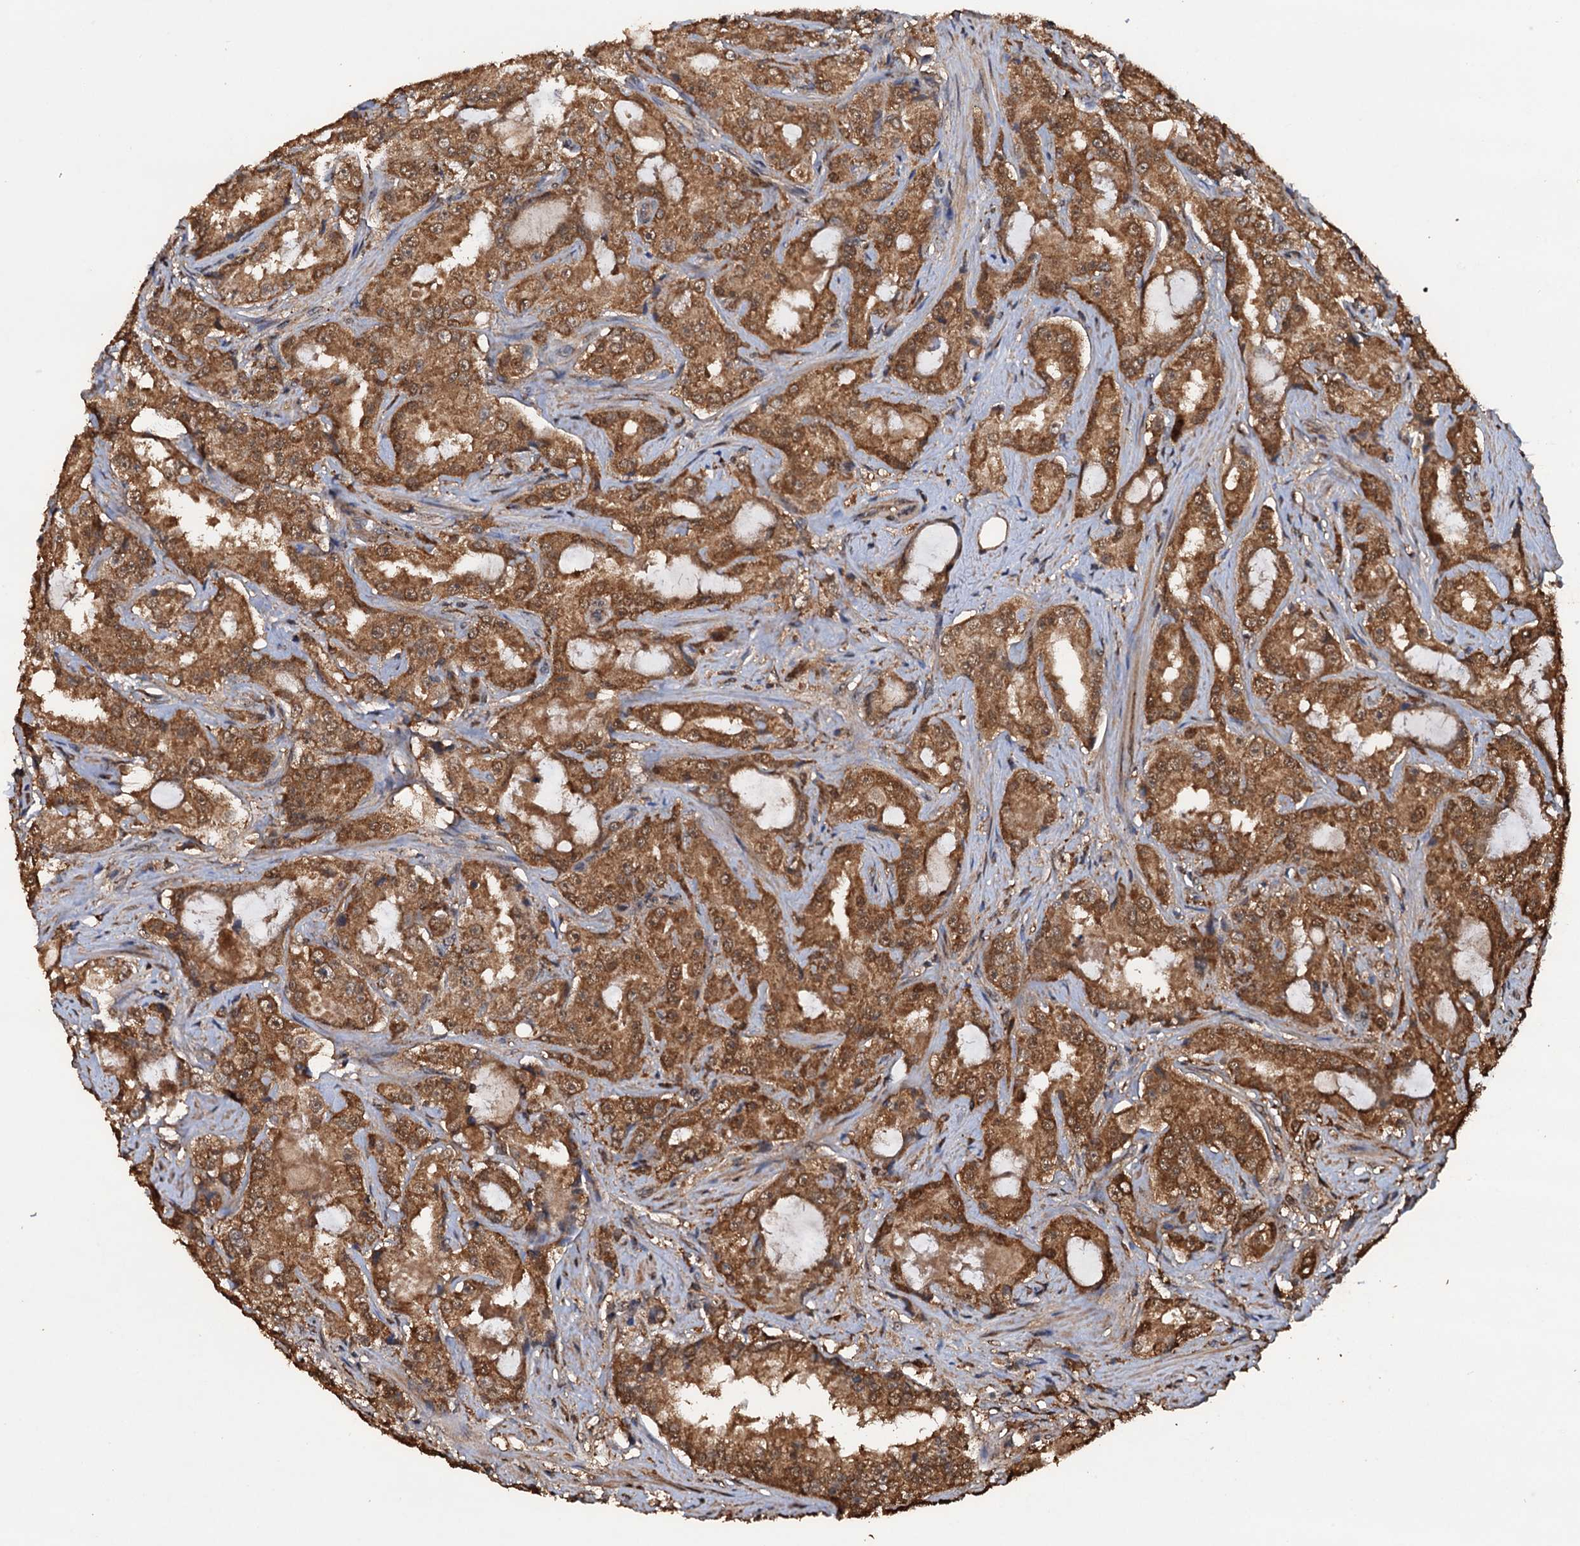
{"staining": {"intensity": "moderate", "quantity": ">75%", "location": "cytoplasmic/membranous,nuclear"}, "tissue": "prostate cancer", "cell_type": "Tumor cells", "image_type": "cancer", "snomed": [{"axis": "morphology", "description": "Adenocarcinoma, High grade"}, {"axis": "topography", "description": "Prostate"}], "caption": "Moderate cytoplasmic/membranous and nuclear positivity is present in approximately >75% of tumor cells in high-grade adenocarcinoma (prostate). The staining is performed using DAB brown chromogen to label protein expression. The nuclei are counter-stained blue using hematoxylin.", "gene": "PSMD9", "patient": {"sex": "male", "age": 73}}